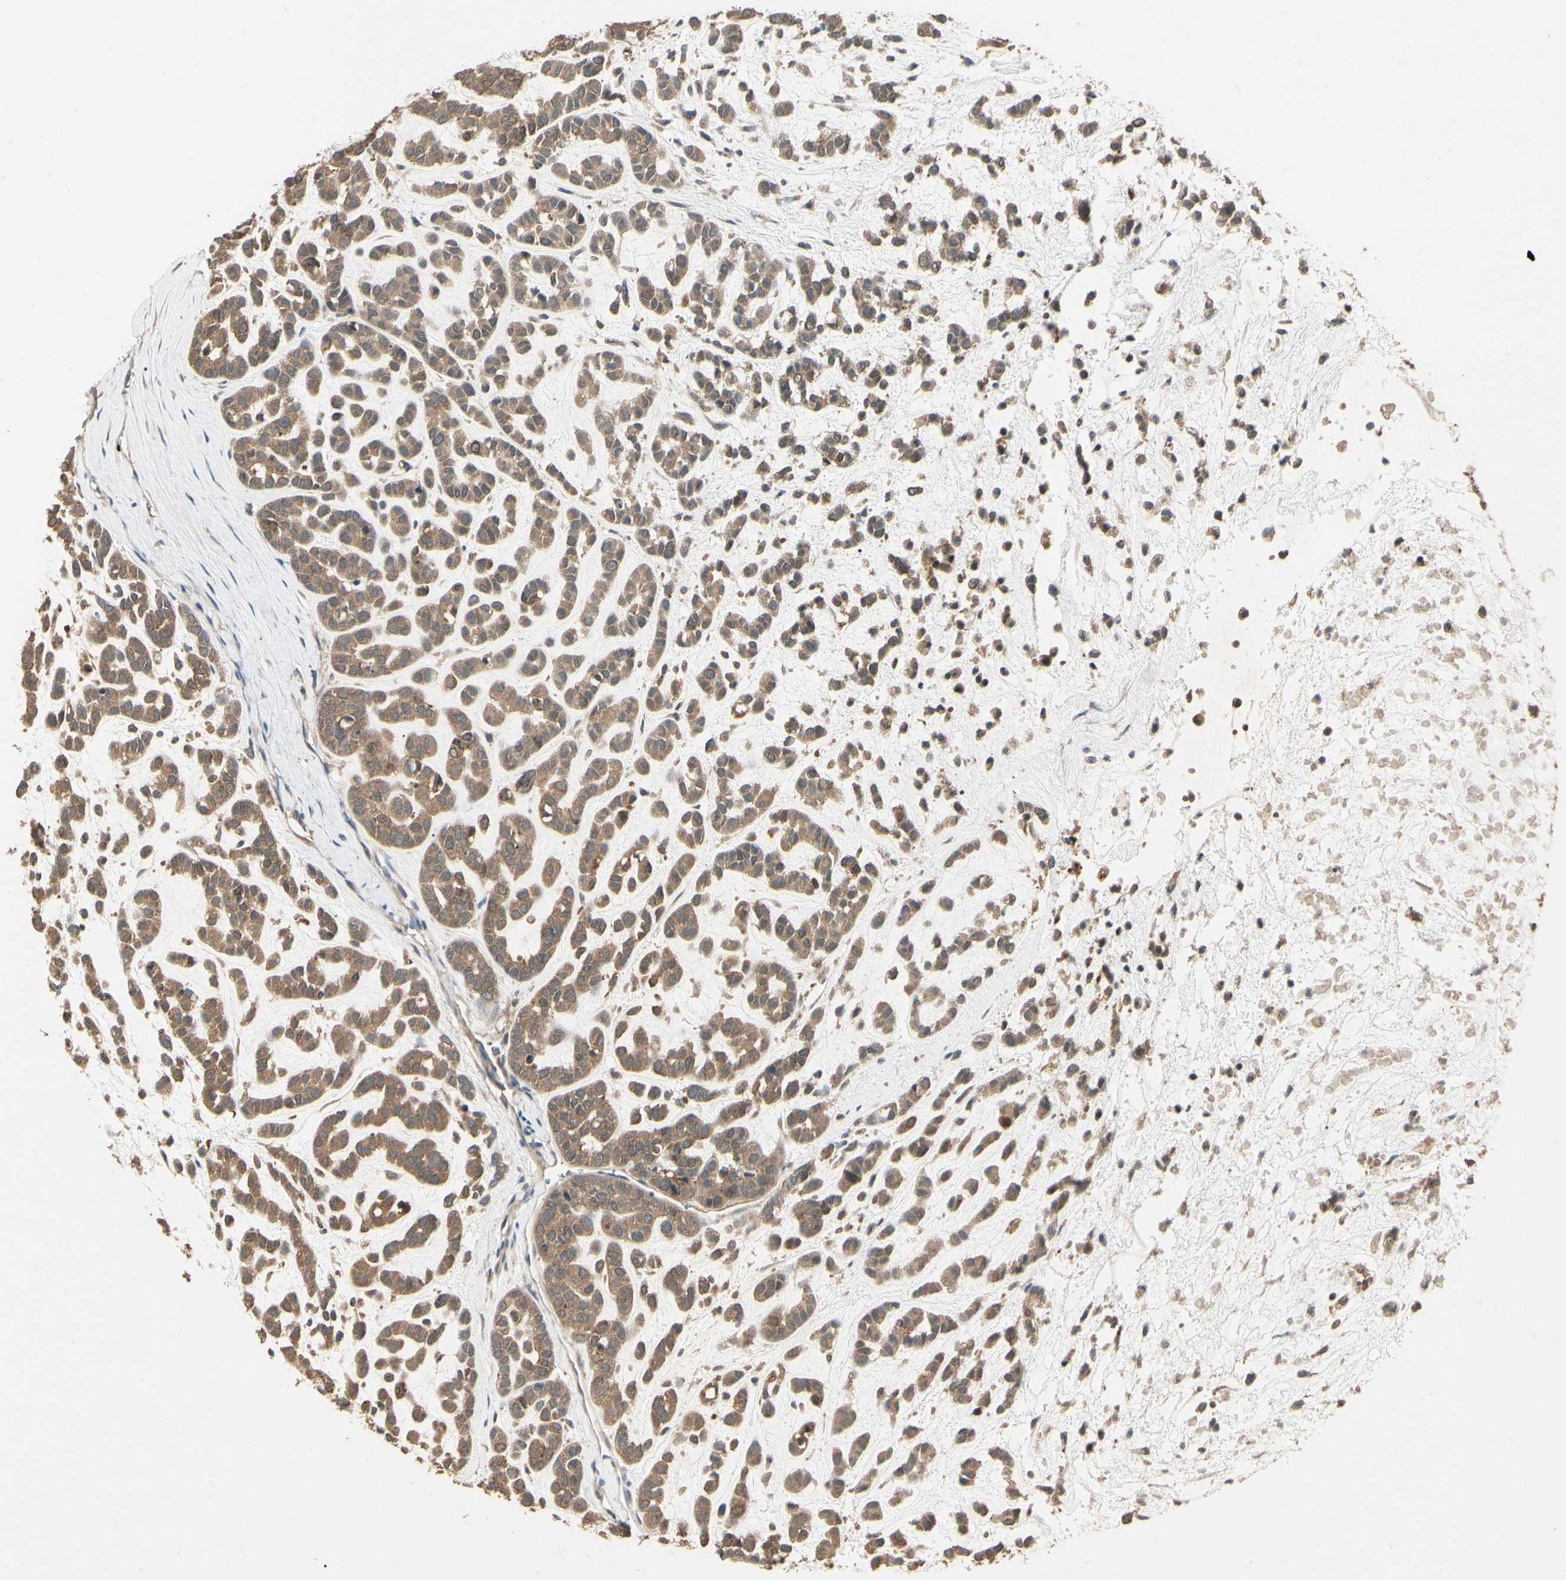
{"staining": {"intensity": "moderate", "quantity": ">75%", "location": "cytoplasmic/membranous"}, "tissue": "head and neck cancer", "cell_type": "Tumor cells", "image_type": "cancer", "snomed": [{"axis": "morphology", "description": "Adenocarcinoma, NOS"}, {"axis": "morphology", "description": "Adenoma, NOS"}, {"axis": "topography", "description": "Head-Neck"}], "caption": "The image shows staining of head and neck cancer, revealing moderate cytoplasmic/membranous protein staining (brown color) within tumor cells. Using DAB (brown) and hematoxylin (blue) stains, captured at high magnification using brightfield microscopy.", "gene": "CCT7", "patient": {"sex": "female", "age": 55}}